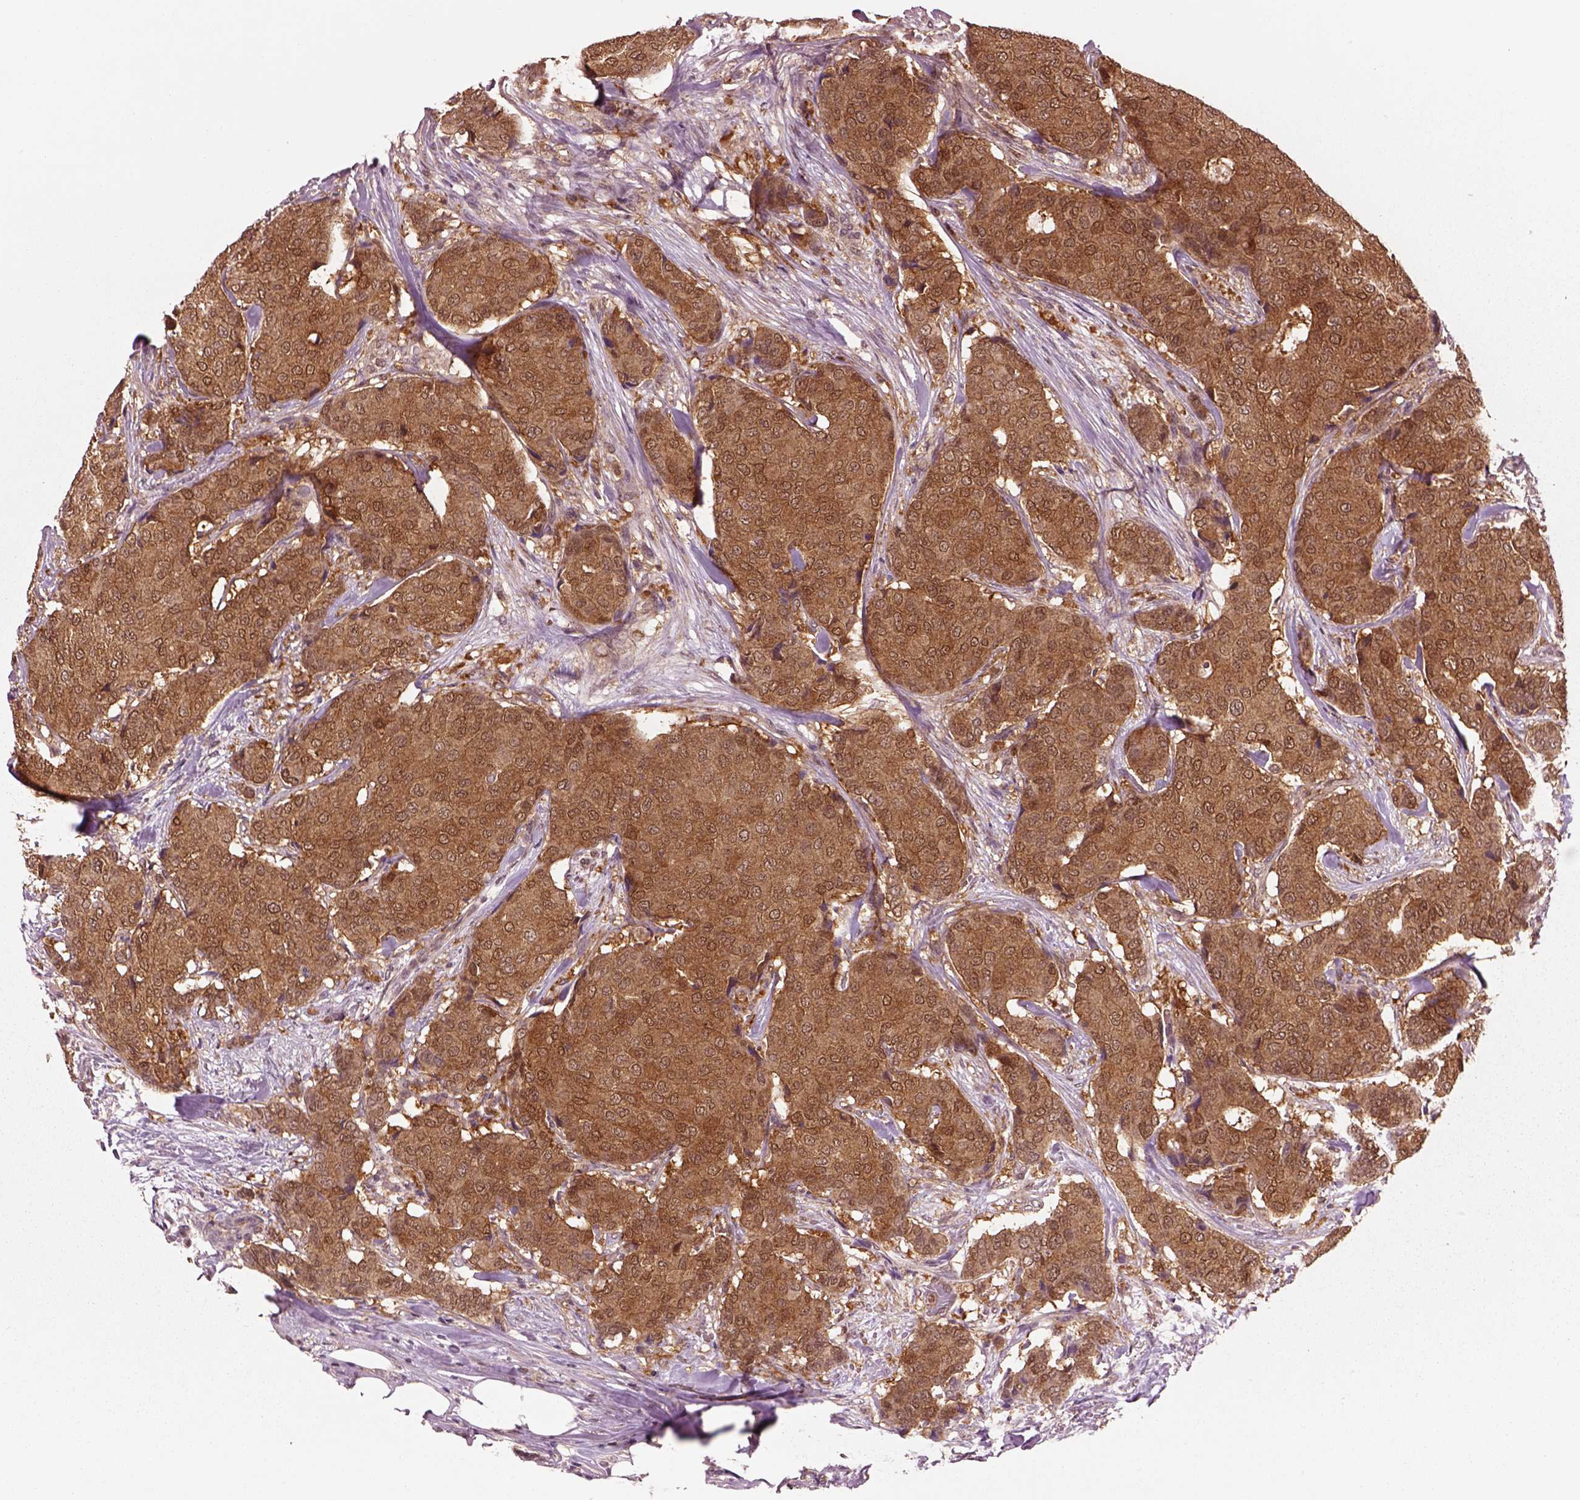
{"staining": {"intensity": "moderate", "quantity": ">75%", "location": "cytoplasmic/membranous,nuclear"}, "tissue": "breast cancer", "cell_type": "Tumor cells", "image_type": "cancer", "snomed": [{"axis": "morphology", "description": "Duct carcinoma"}, {"axis": "topography", "description": "Breast"}], "caption": "Immunohistochemistry (IHC) (DAB (3,3'-diaminobenzidine)) staining of human breast cancer (infiltrating ductal carcinoma) displays moderate cytoplasmic/membranous and nuclear protein positivity in about >75% of tumor cells.", "gene": "MDP1", "patient": {"sex": "female", "age": 75}}